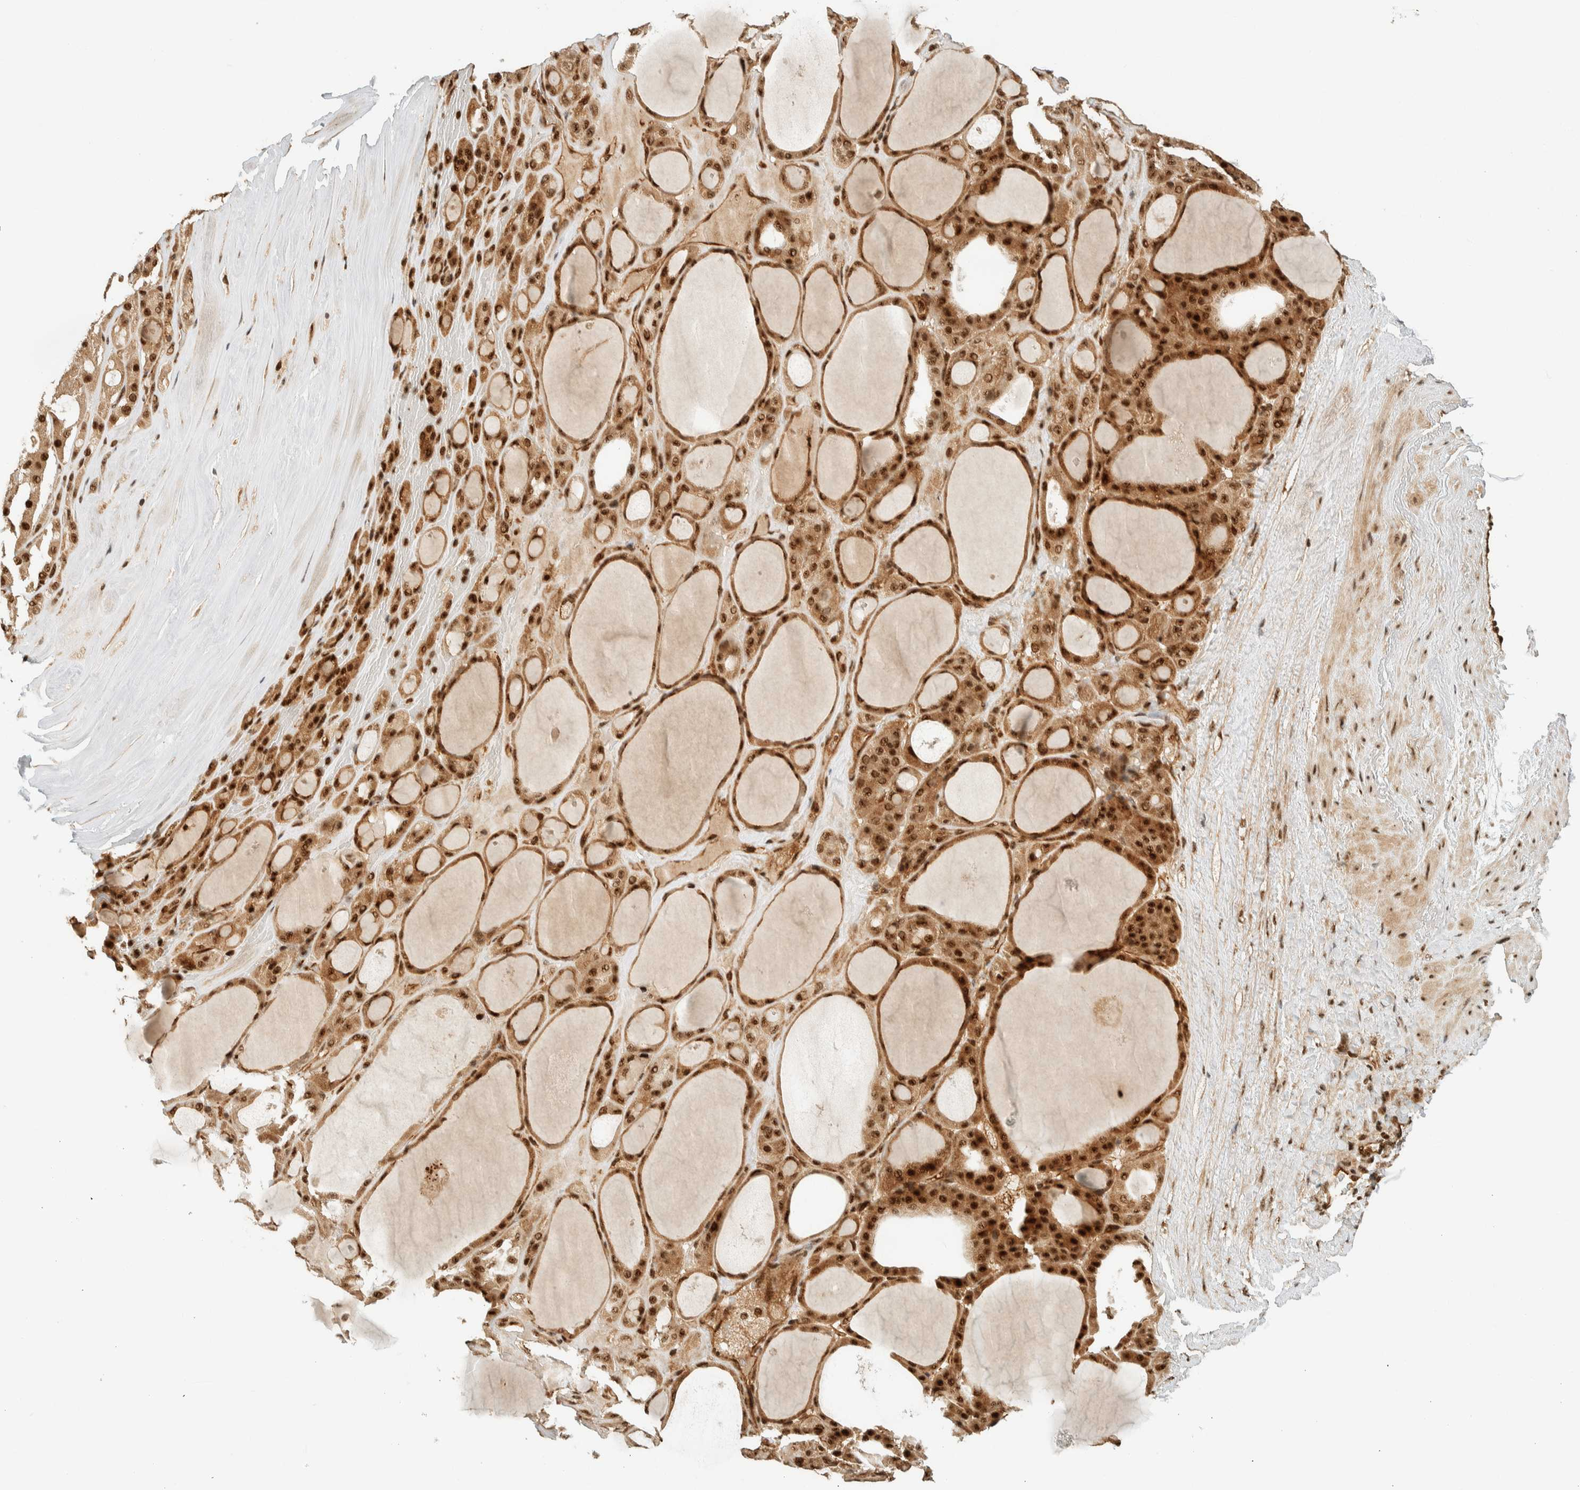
{"staining": {"intensity": "strong", "quantity": ">75%", "location": "cytoplasmic/membranous,nuclear"}, "tissue": "thyroid gland", "cell_type": "Glandular cells", "image_type": "normal", "snomed": [{"axis": "morphology", "description": "Normal tissue, NOS"}, {"axis": "morphology", "description": "Carcinoma, NOS"}, {"axis": "topography", "description": "Thyroid gland"}], "caption": "Thyroid gland was stained to show a protein in brown. There is high levels of strong cytoplasmic/membranous,nuclear expression in about >75% of glandular cells.", "gene": "SIK1", "patient": {"sex": "female", "age": 86}}